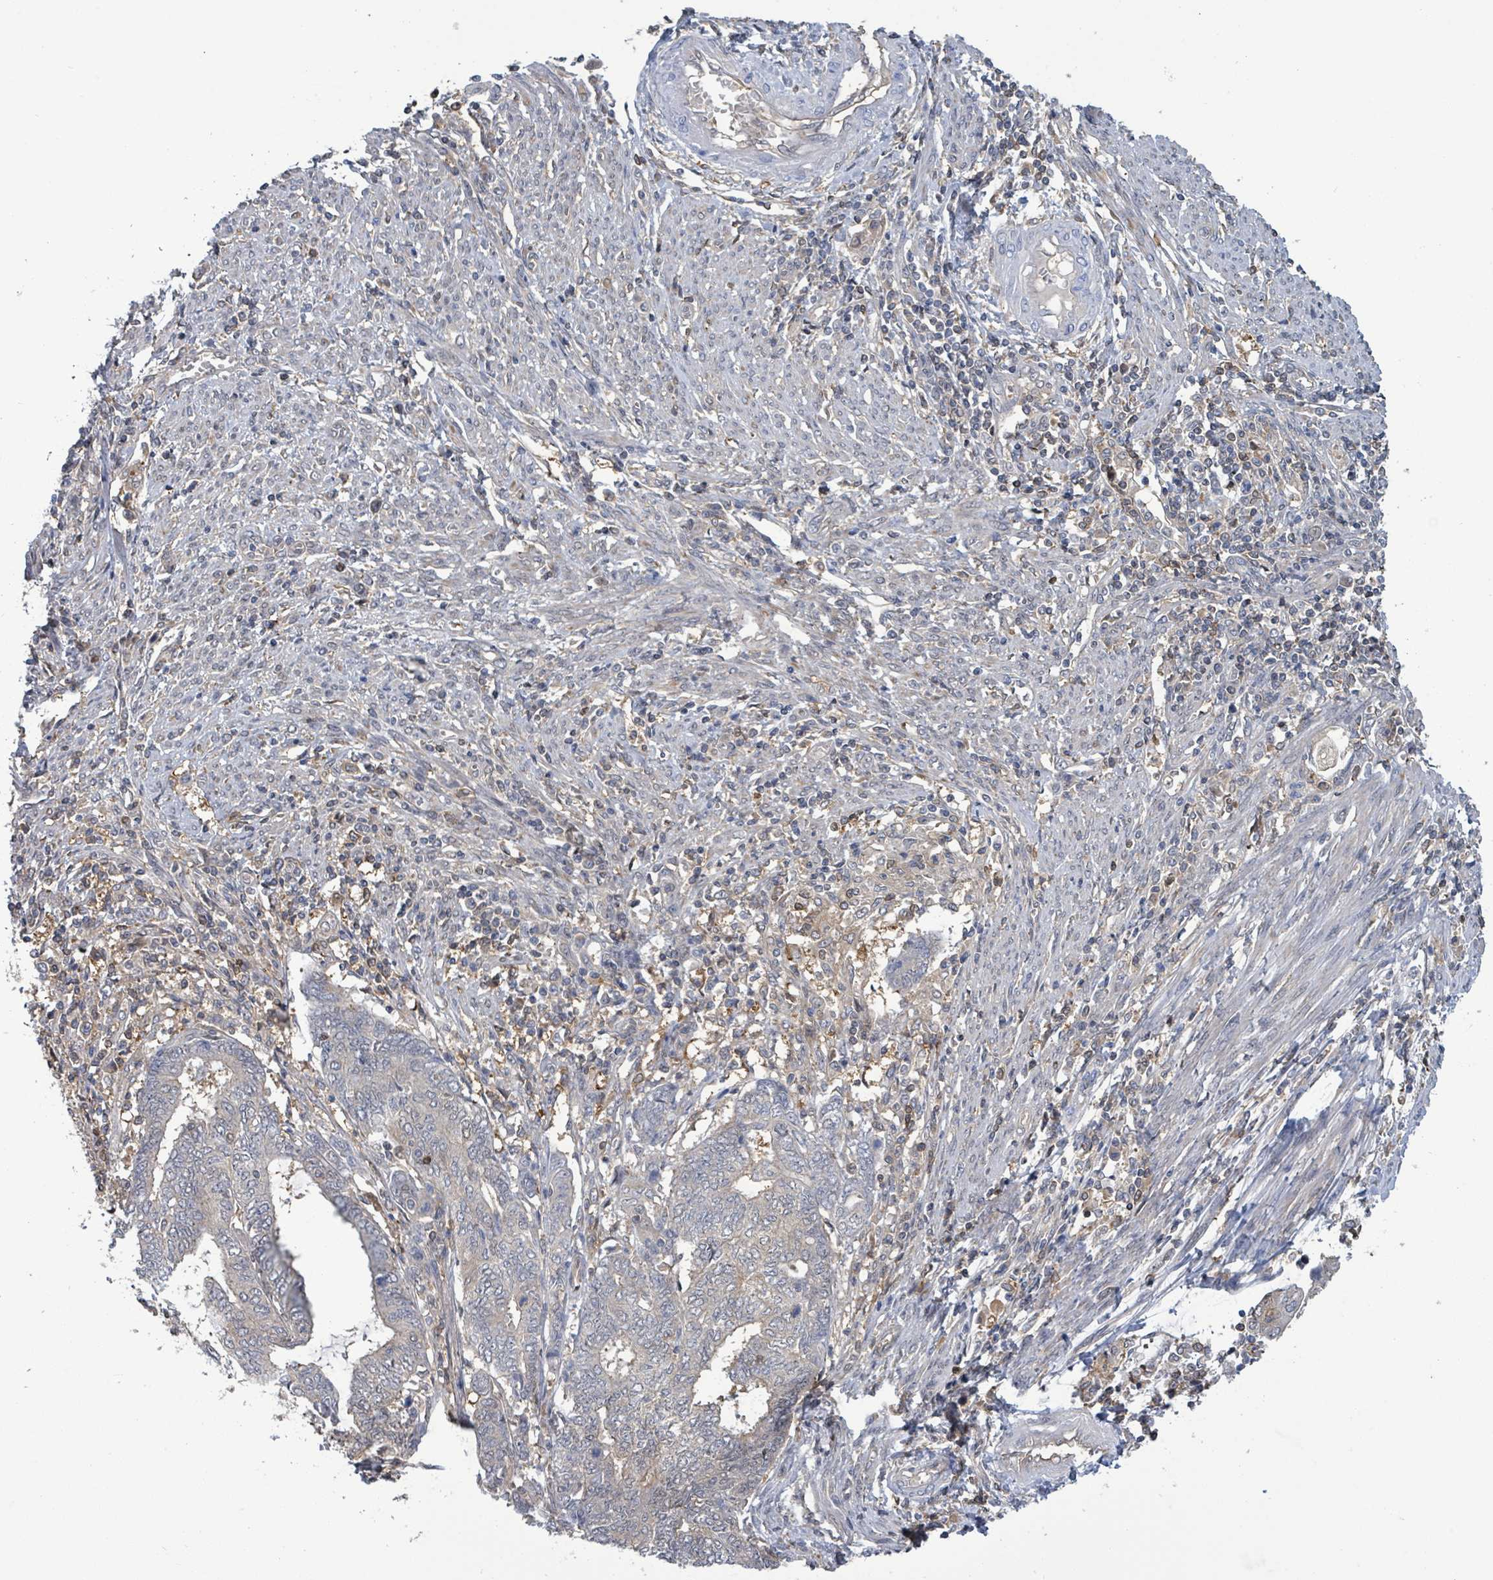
{"staining": {"intensity": "negative", "quantity": "none", "location": "none"}, "tissue": "endometrial cancer", "cell_type": "Tumor cells", "image_type": "cancer", "snomed": [{"axis": "morphology", "description": "Adenocarcinoma, NOS"}, {"axis": "topography", "description": "Uterus"}, {"axis": "topography", "description": "Endometrium"}], "caption": "Protein analysis of endometrial cancer (adenocarcinoma) reveals no significant expression in tumor cells.", "gene": "PGAM1", "patient": {"sex": "female", "age": 70}}